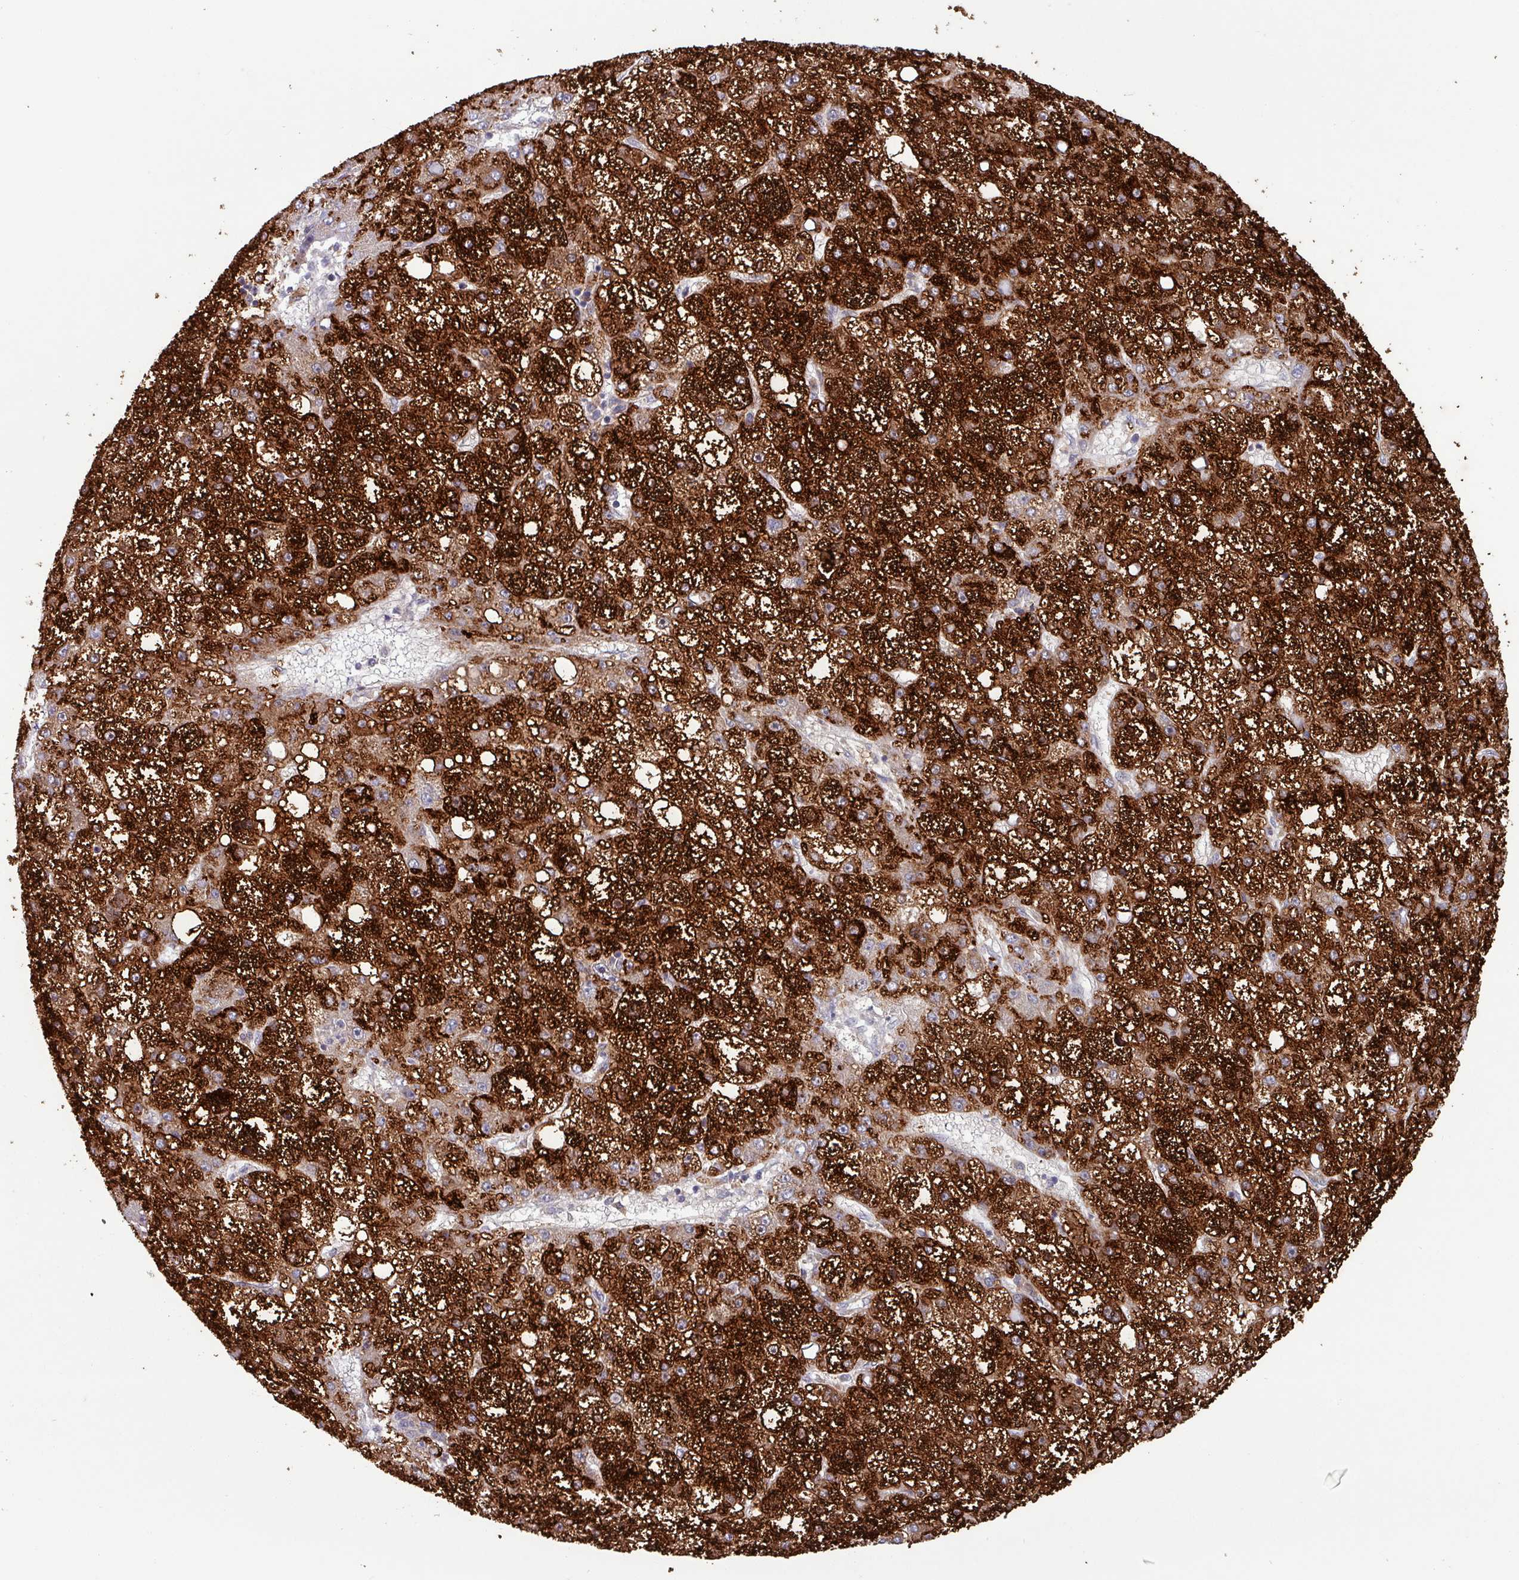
{"staining": {"intensity": "strong", "quantity": ">75%", "location": "cytoplasmic/membranous"}, "tissue": "liver cancer", "cell_type": "Tumor cells", "image_type": "cancer", "snomed": [{"axis": "morphology", "description": "Carcinoma, Hepatocellular, NOS"}, {"axis": "topography", "description": "Liver"}], "caption": "Protein expression by IHC reveals strong cytoplasmic/membranous positivity in approximately >75% of tumor cells in hepatocellular carcinoma (liver). The staining was performed using DAB, with brown indicating positive protein expression. Nuclei are stained blue with hematoxylin.", "gene": "PLIN2", "patient": {"sex": "male", "age": 67}}